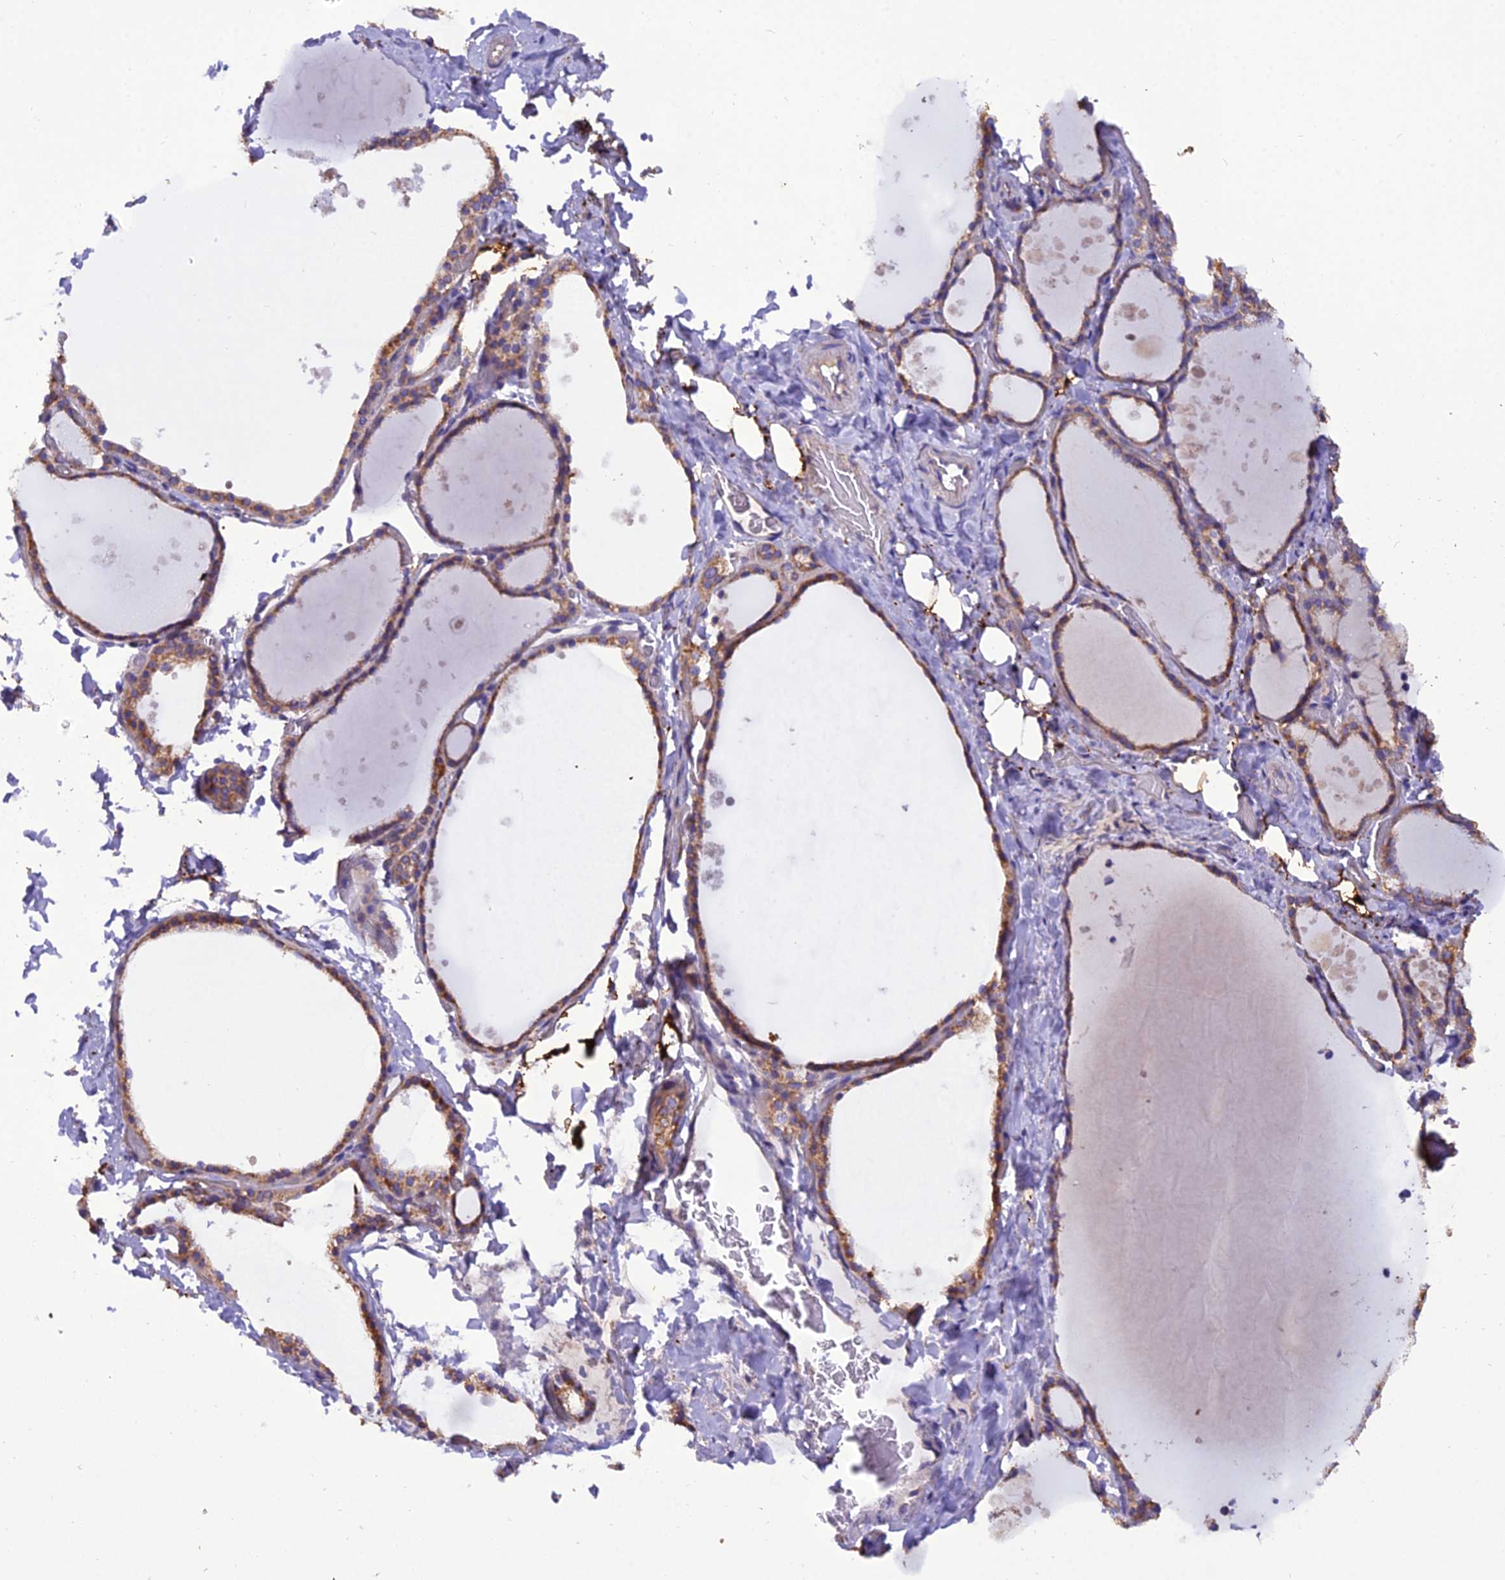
{"staining": {"intensity": "moderate", "quantity": "25%-75%", "location": "cytoplasmic/membranous"}, "tissue": "thyroid gland", "cell_type": "Glandular cells", "image_type": "normal", "snomed": [{"axis": "morphology", "description": "Normal tissue, NOS"}, {"axis": "topography", "description": "Thyroid gland"}], "caption": "An image of human thyroid gland stained for a protein shows moderate cytoplasmic/membranous brown staining in glandular cells.", "gene": "GPD1", "patient": {"sex": "female", "age": 44}}